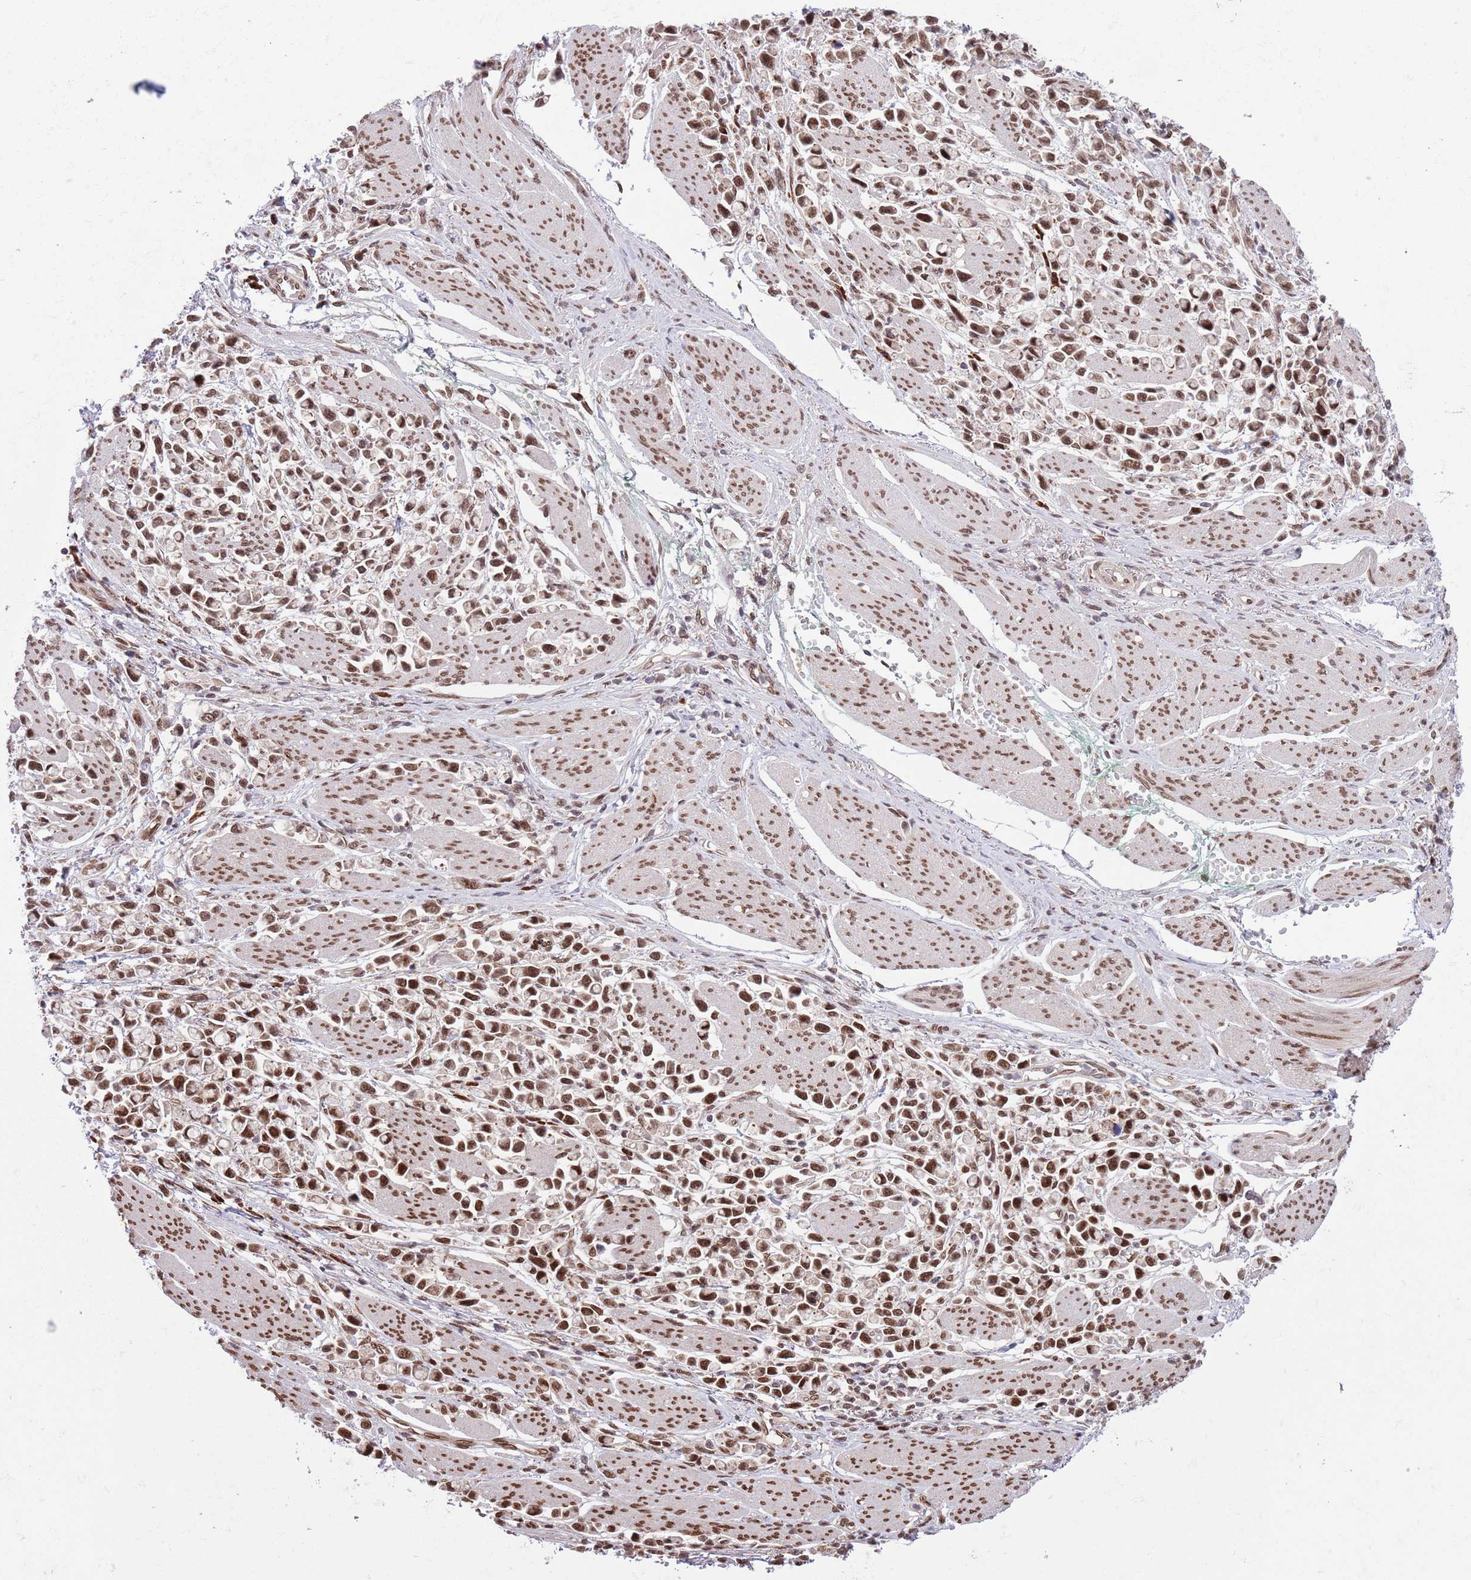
{"staining": {"intensity": "moderate", "quantity": ">75%", "location": "cytoplasmic/membranous,nuclear"}, "tissue": "stomach cancer", "cell_type": "Tumor cells", "image_type": "cancer", "snomed": [{"axis": "morphology", "description": "Adenocarcinoma, NOS"}, {"axis": "topography", "description": "Stomach"}], "caption": "Tumor cells show moderate cytoplasmic/membranous and nuclear expression in approximately >75% of cells in stomach adenocarcinoma.", "gene": "SIPA1L3", "patient": {"sex": "female", "age": 81}}